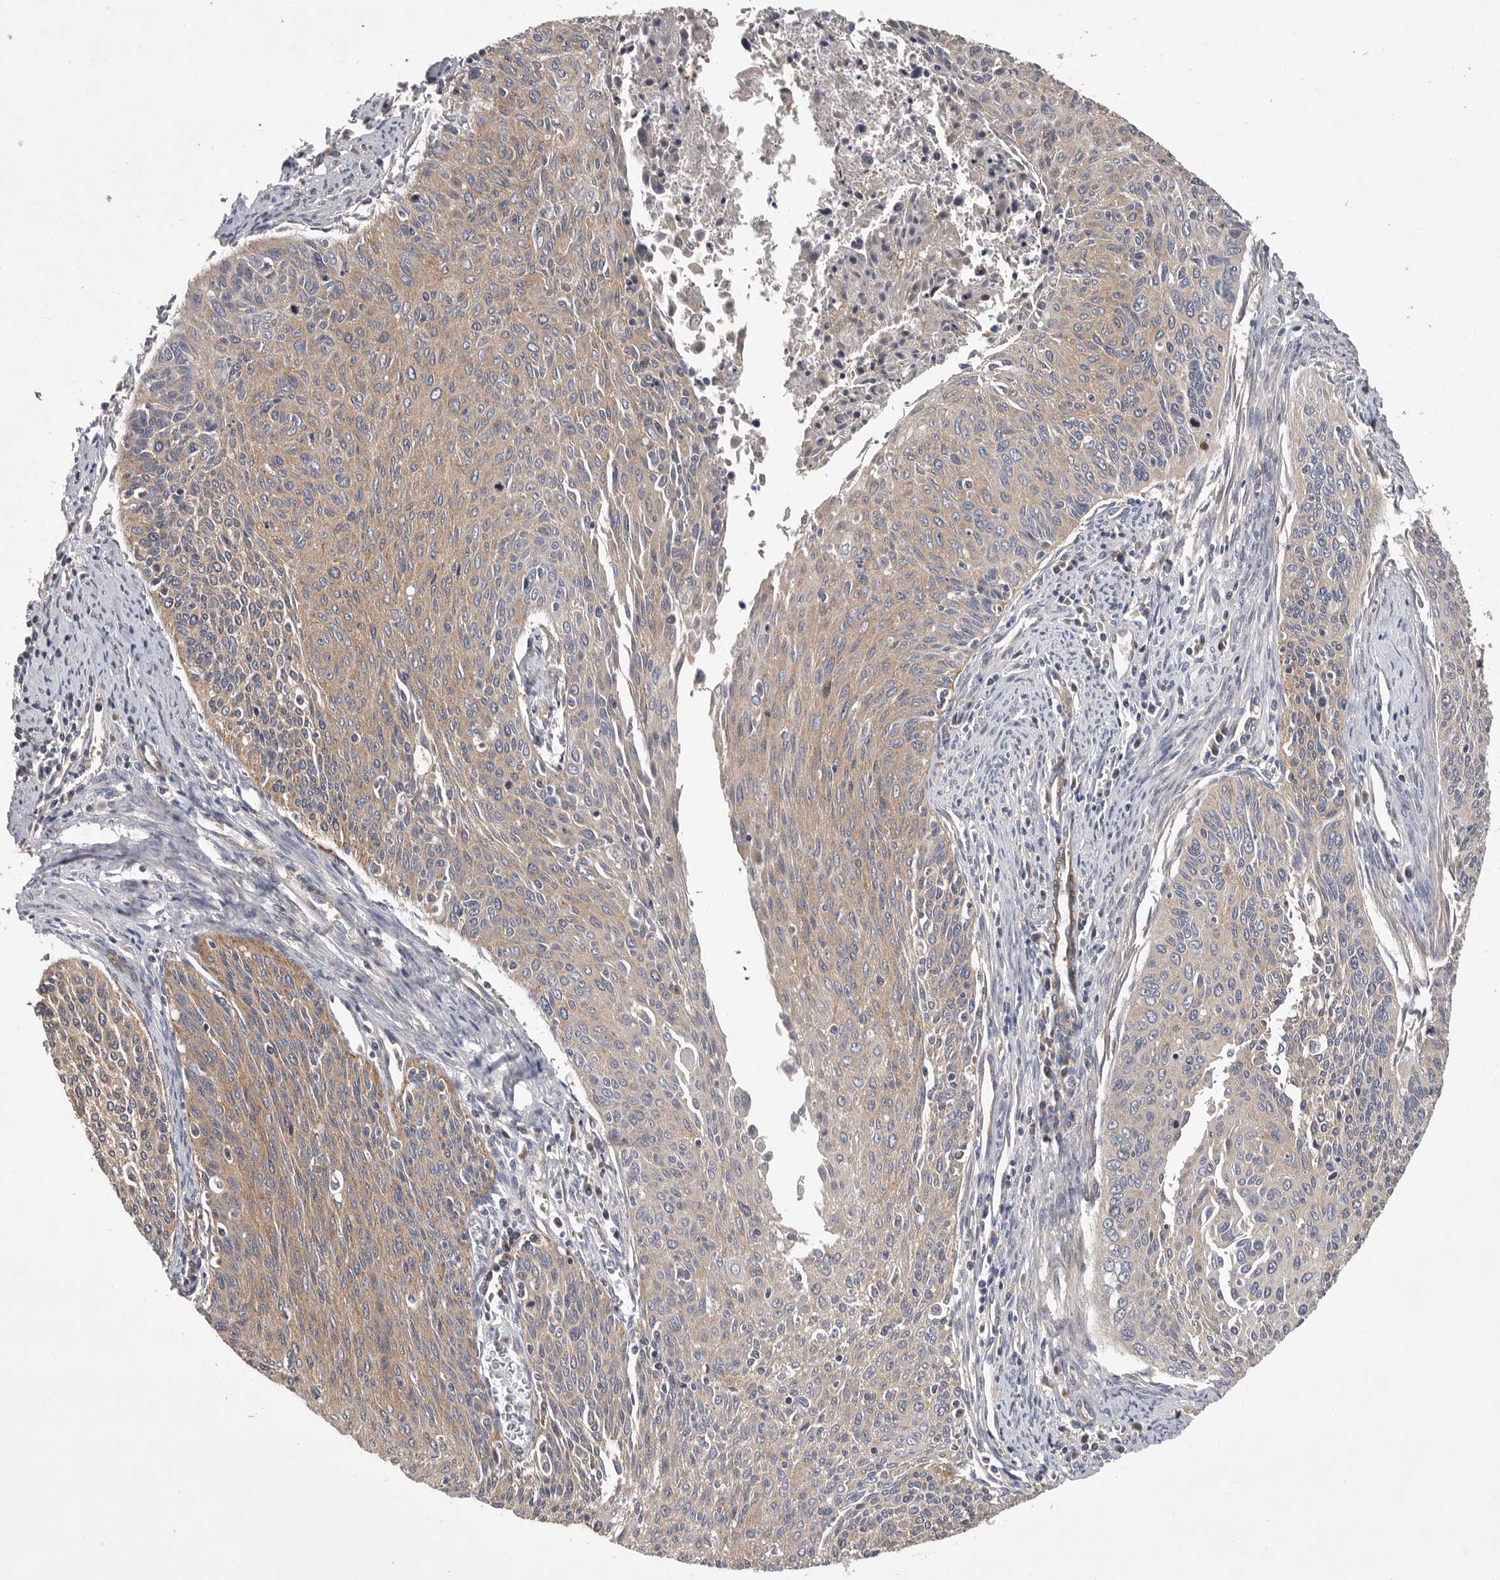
{"staining": {"intensity": "weak", "quantity": "25%-75%", "location": "cytoplasmic/membranous"}, "tissue": "cervical cancer", "cell_type": "Tumor cells", "image_type": "cancer", "snomed": [{"axis": "morphology", "description": "Squamous cell carcinoma, NOS"}, {"axis": "topography", "description": "Cervix"}], "caption": "Protein staining by immunohistochemistry demonstrates weak cytoplasmic/membranous positivity in about 25%-75% of tumor cells in cervical cancer.", "gene": "OXR1", "patient": {"sex": "female", "age": 55}}